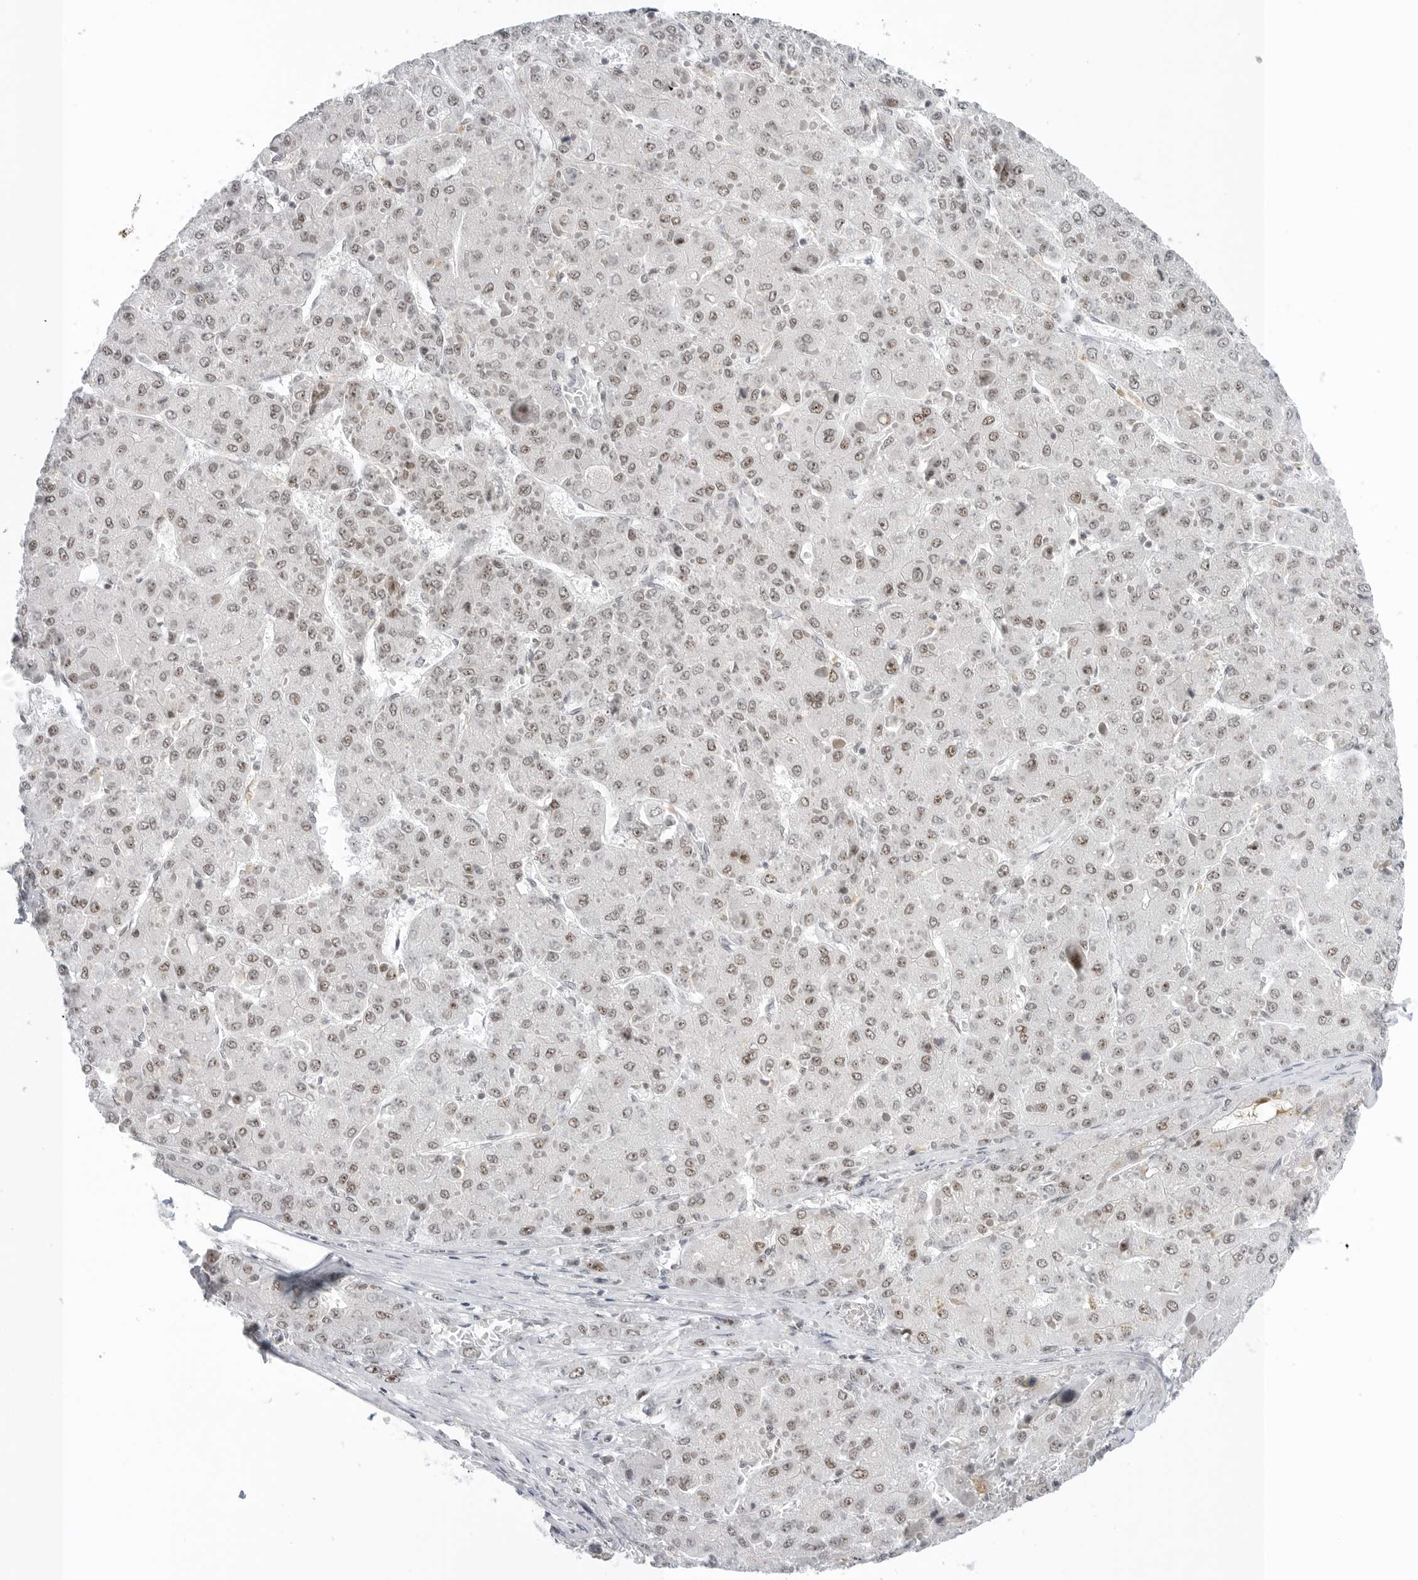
{"staining": {"intensity": "weak", "quantity": "<25%", "location": "nuclear"}, "tissue": "liver cancer", "cell_type": "Tumor cells", "image_type": "cancer", "snomed": [{"axis": "morphology", "description": "Carcinoma, Hepatocellular, NOS"}, {"axis": "topography", "description": "Liver"}], "caption": "Protein analysis of liver hepatocellular carcinoma displays no significant expression in tumor cells. (DAB (3,3'-diaminobenzidine) immunohistochemistry with hematoxylin counter stain).", "gene": "WRAP53", "patient": {"sex": "female", "age": 73}}